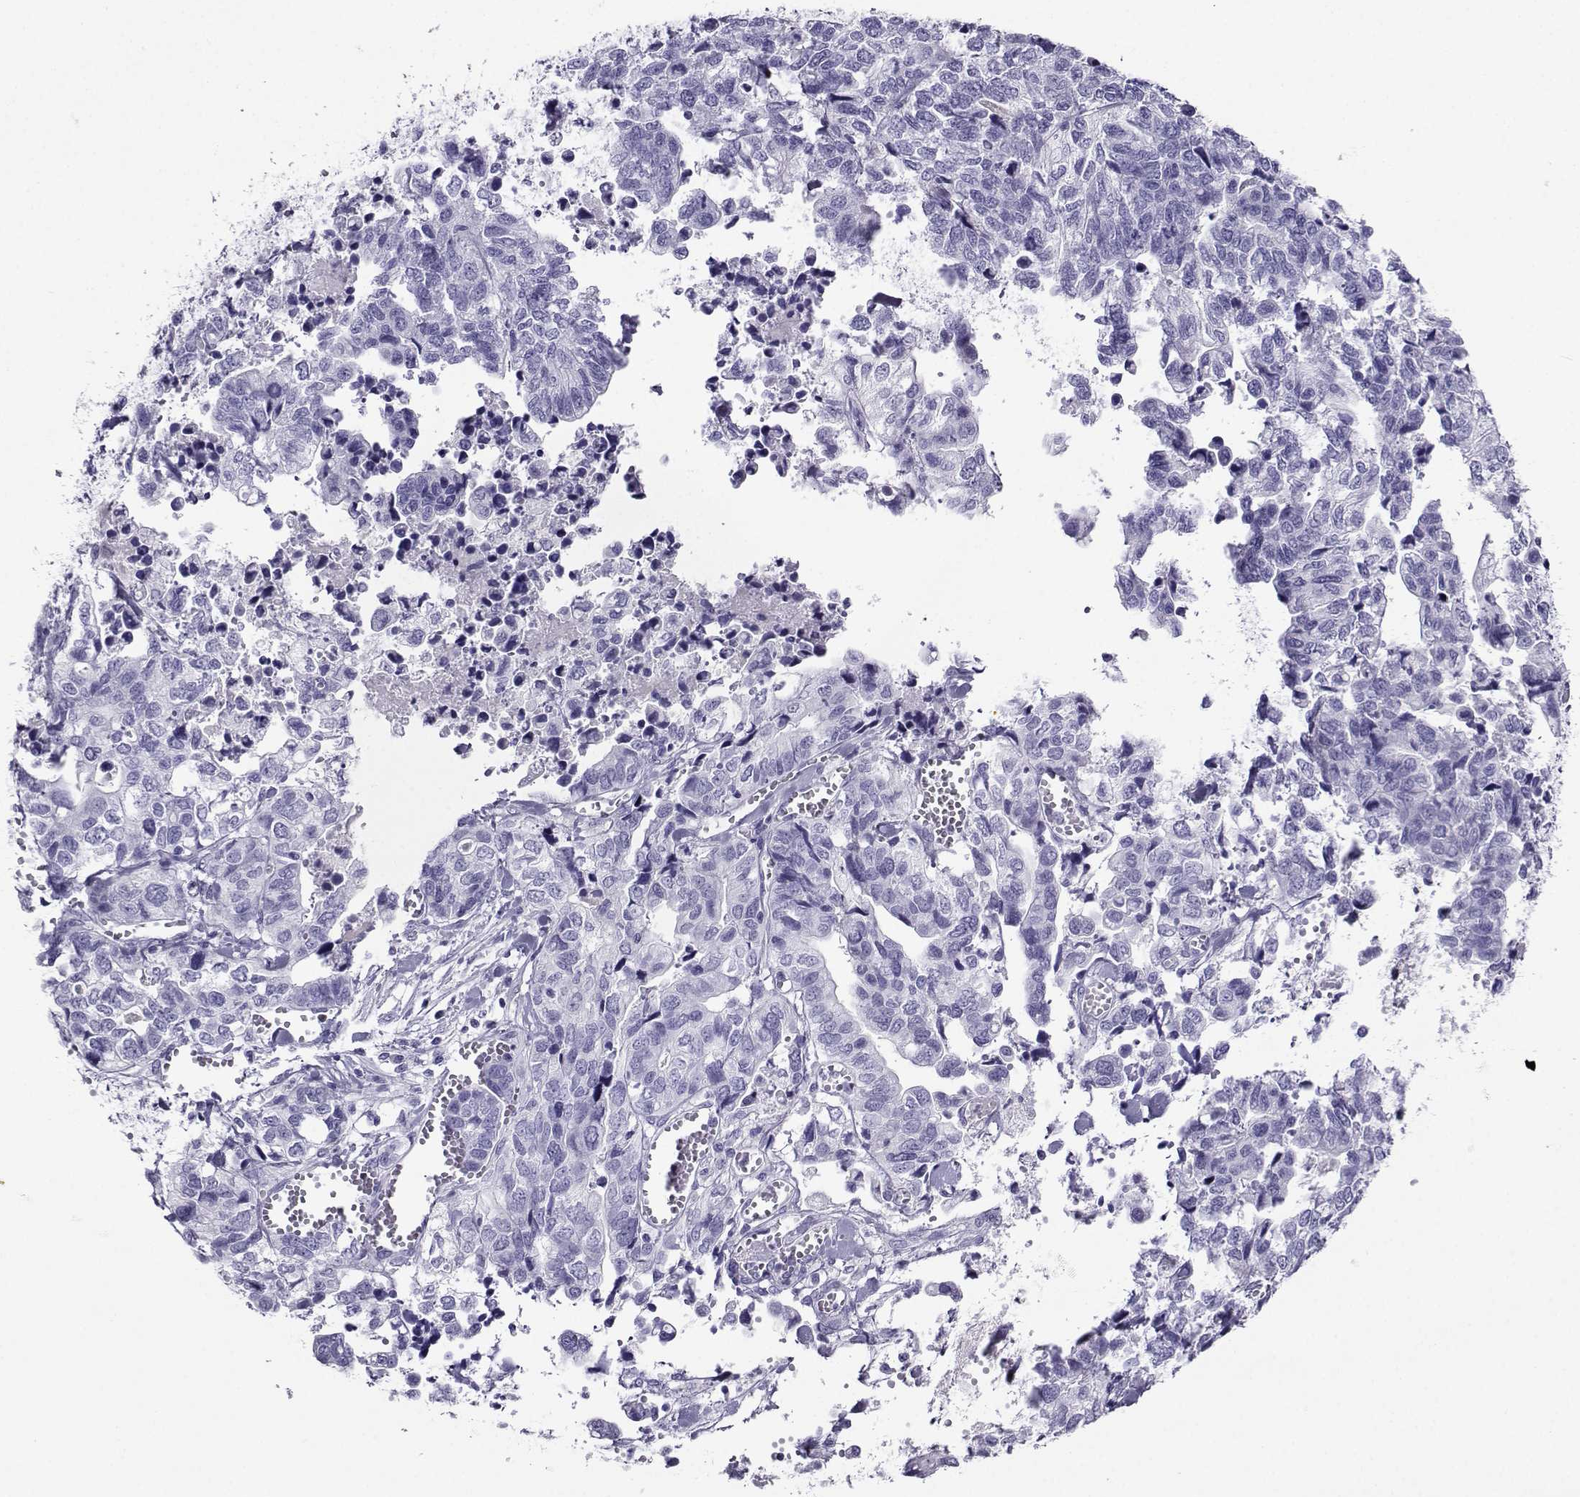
{"staining": {"intensity": "negative", "quantity": "none", "location": "none"}, "tissue": "stomach cancer", "cell_type": "Tumor cells", "image_type": "cancer", "snomed": [{"axis": "morphology", "description": "Adenocarcinoma, NOS"}, {"axis": "topography", "description": "Stomach, upper"}], "caption": "This is an IHC image of human adenocarcinoma (stomach). There is no expression in tumor cells.", "gene": "CRYBB1", "patient": {"sex": "female", "age": 67}}